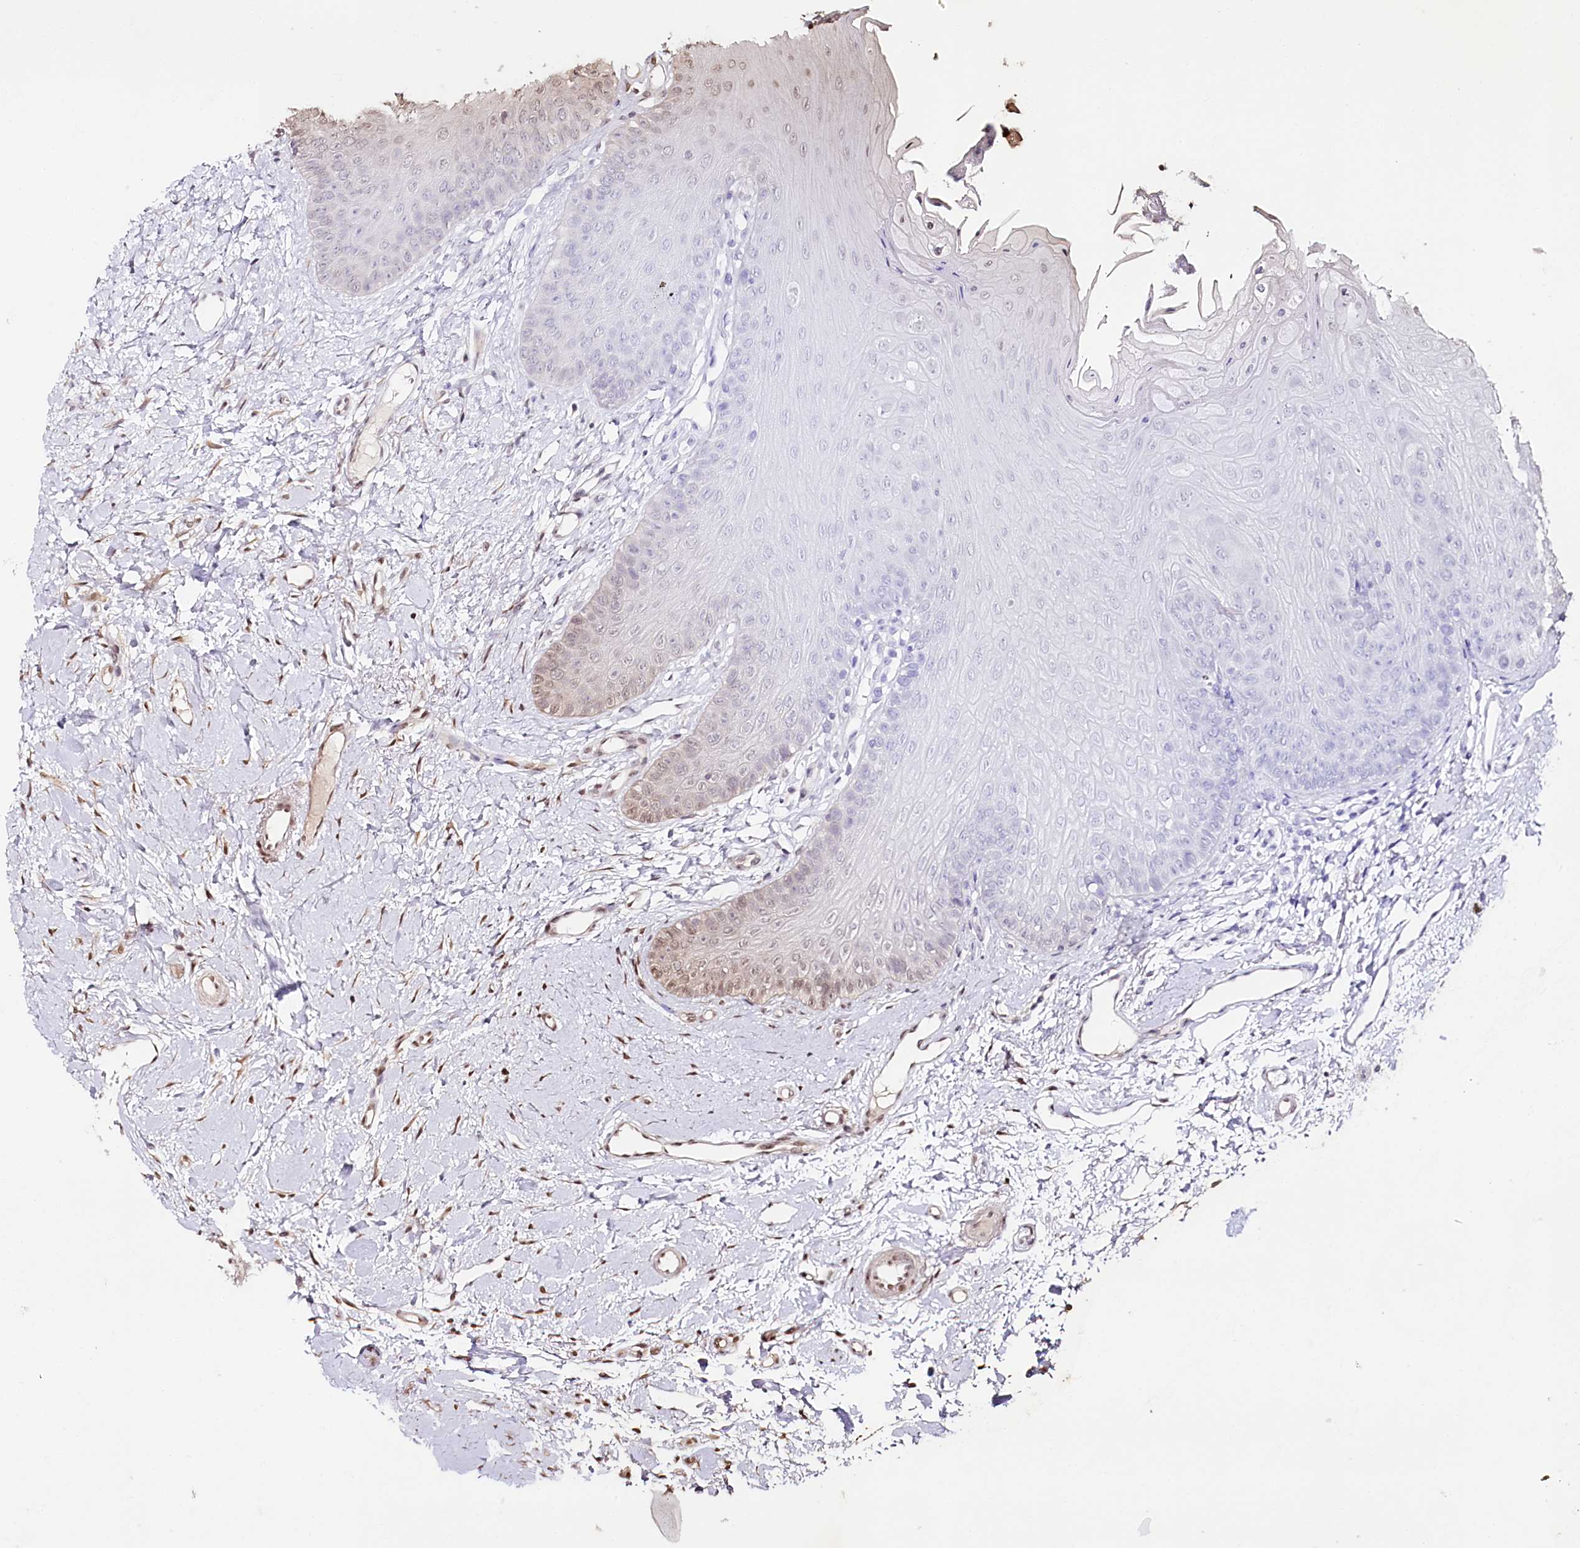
{"staining": {"intensity": "weak", "quantity": "<25%", "location": "nuclear"}, "tissue": "oral mucosa", "cell_type": "Squamous epithelial cells", "image_type": "normal", "snomed": [{"axis": "morphology", "description": "Normal tissue, NOS"}, {"axis": "topography", "description": "Oral tissue"}], "caption": "This is a photomicrograph of IHC staining of benign oral mucosa, which shows no expression in squamous epithelial cells. (Brightfield microscopy of DAB IHC at high magnification).", "gene": "CNPY2", "patient": {"sex": "female", "age": 68}}